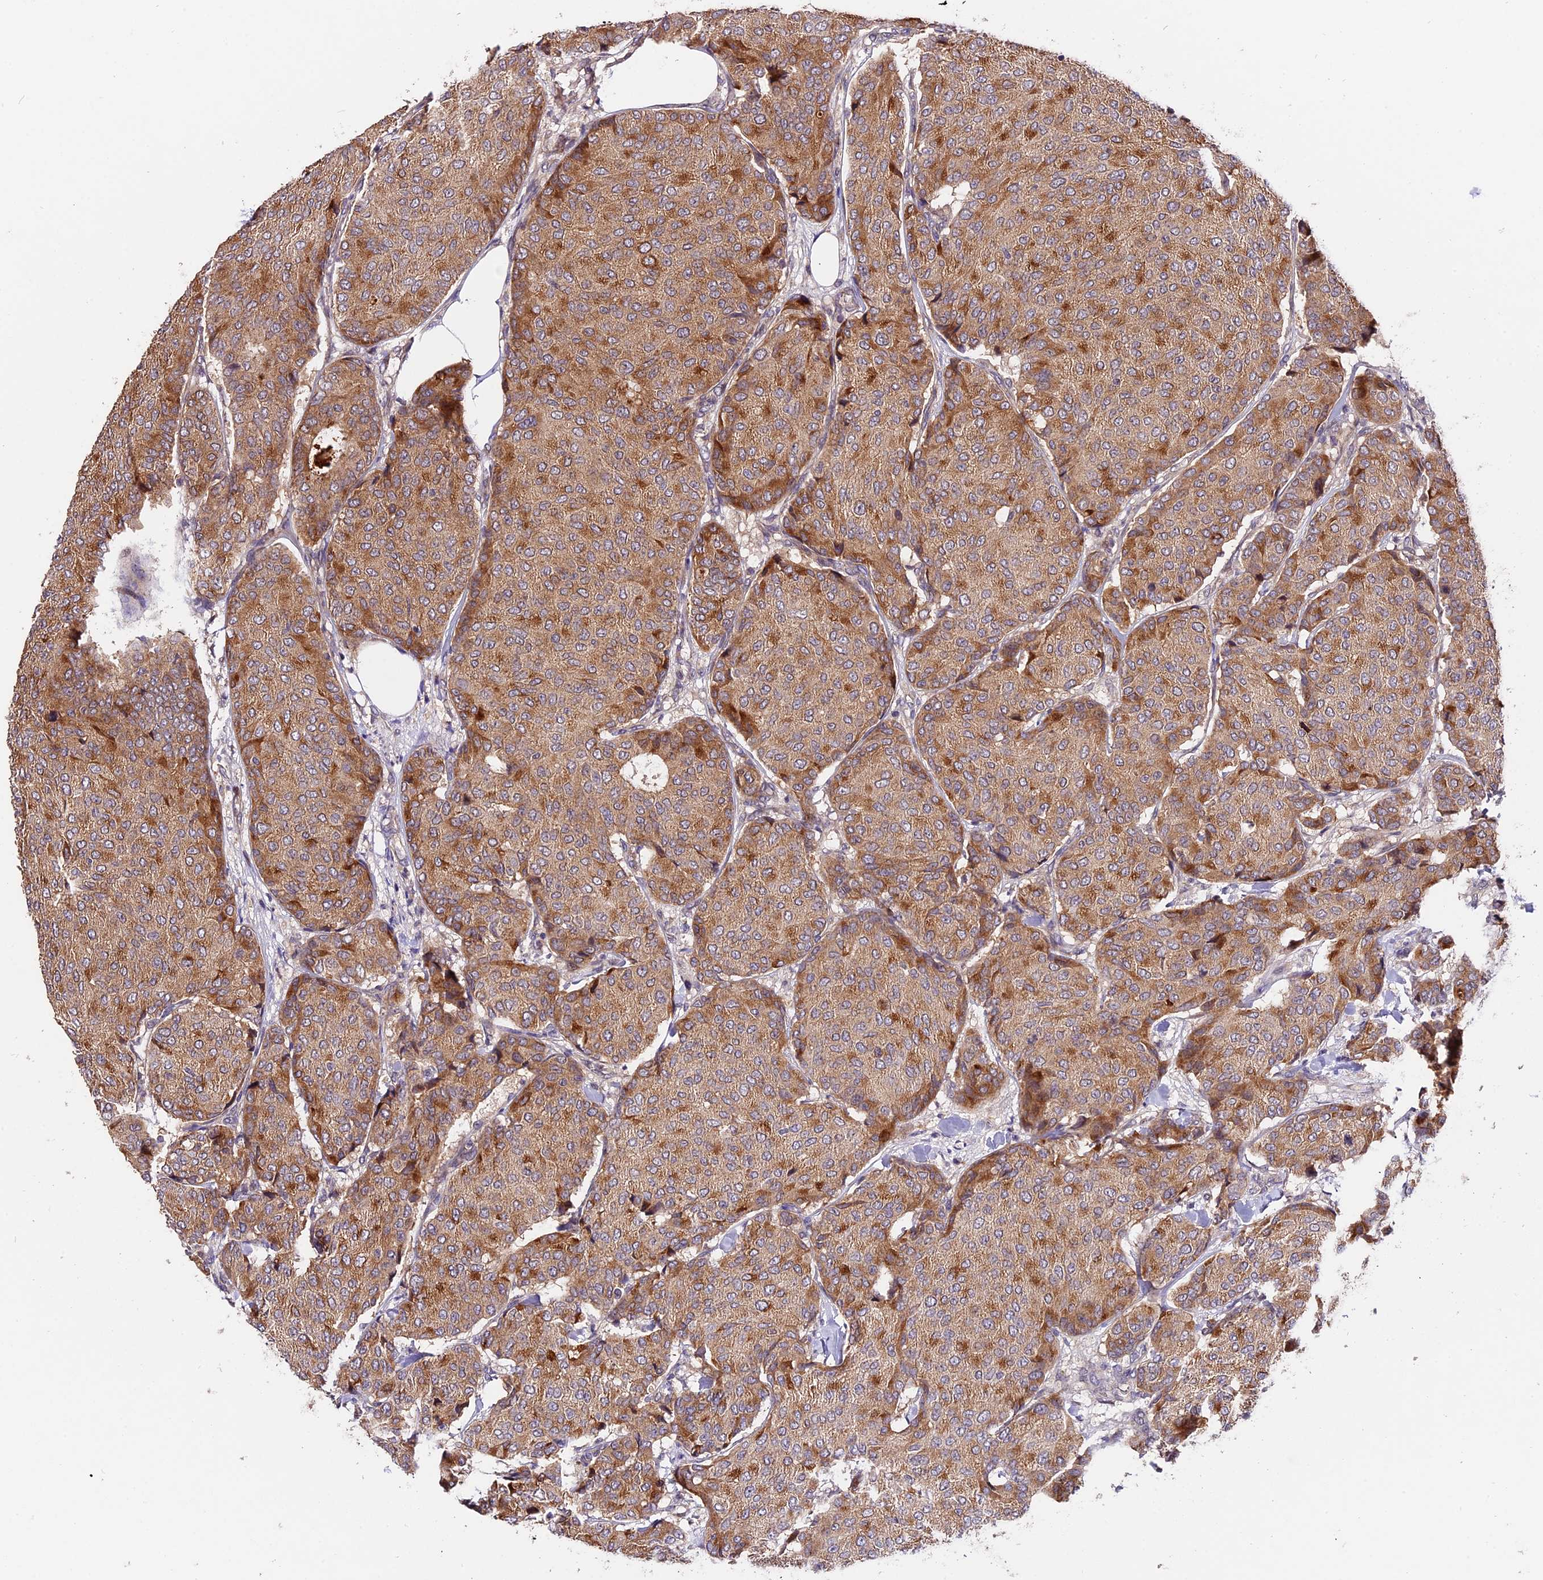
{"staining": {"intensity": "moderate", "quantity": ">75%", "location": "cytoplasmic/membranous"}, "tissue": "breast cancer", "cell_type": "Tumor cells", "image_type": "cancer", "snomed": [{"axis": "morphology", "description": "Duct carcinoma"}, {"axis": "topography", "description": "Breast"}], "caption": "Breast cancer was stained to show a protein in brown. There is medium levels of moderate cytoplasmic/membranous expression in approximately >75% of tumor cells. Immunohistochemistry stains the protein in brown and the nuclei are stained blue.", "gene": "TRMT1", "patient": {"sex": "female", "age": 75}}